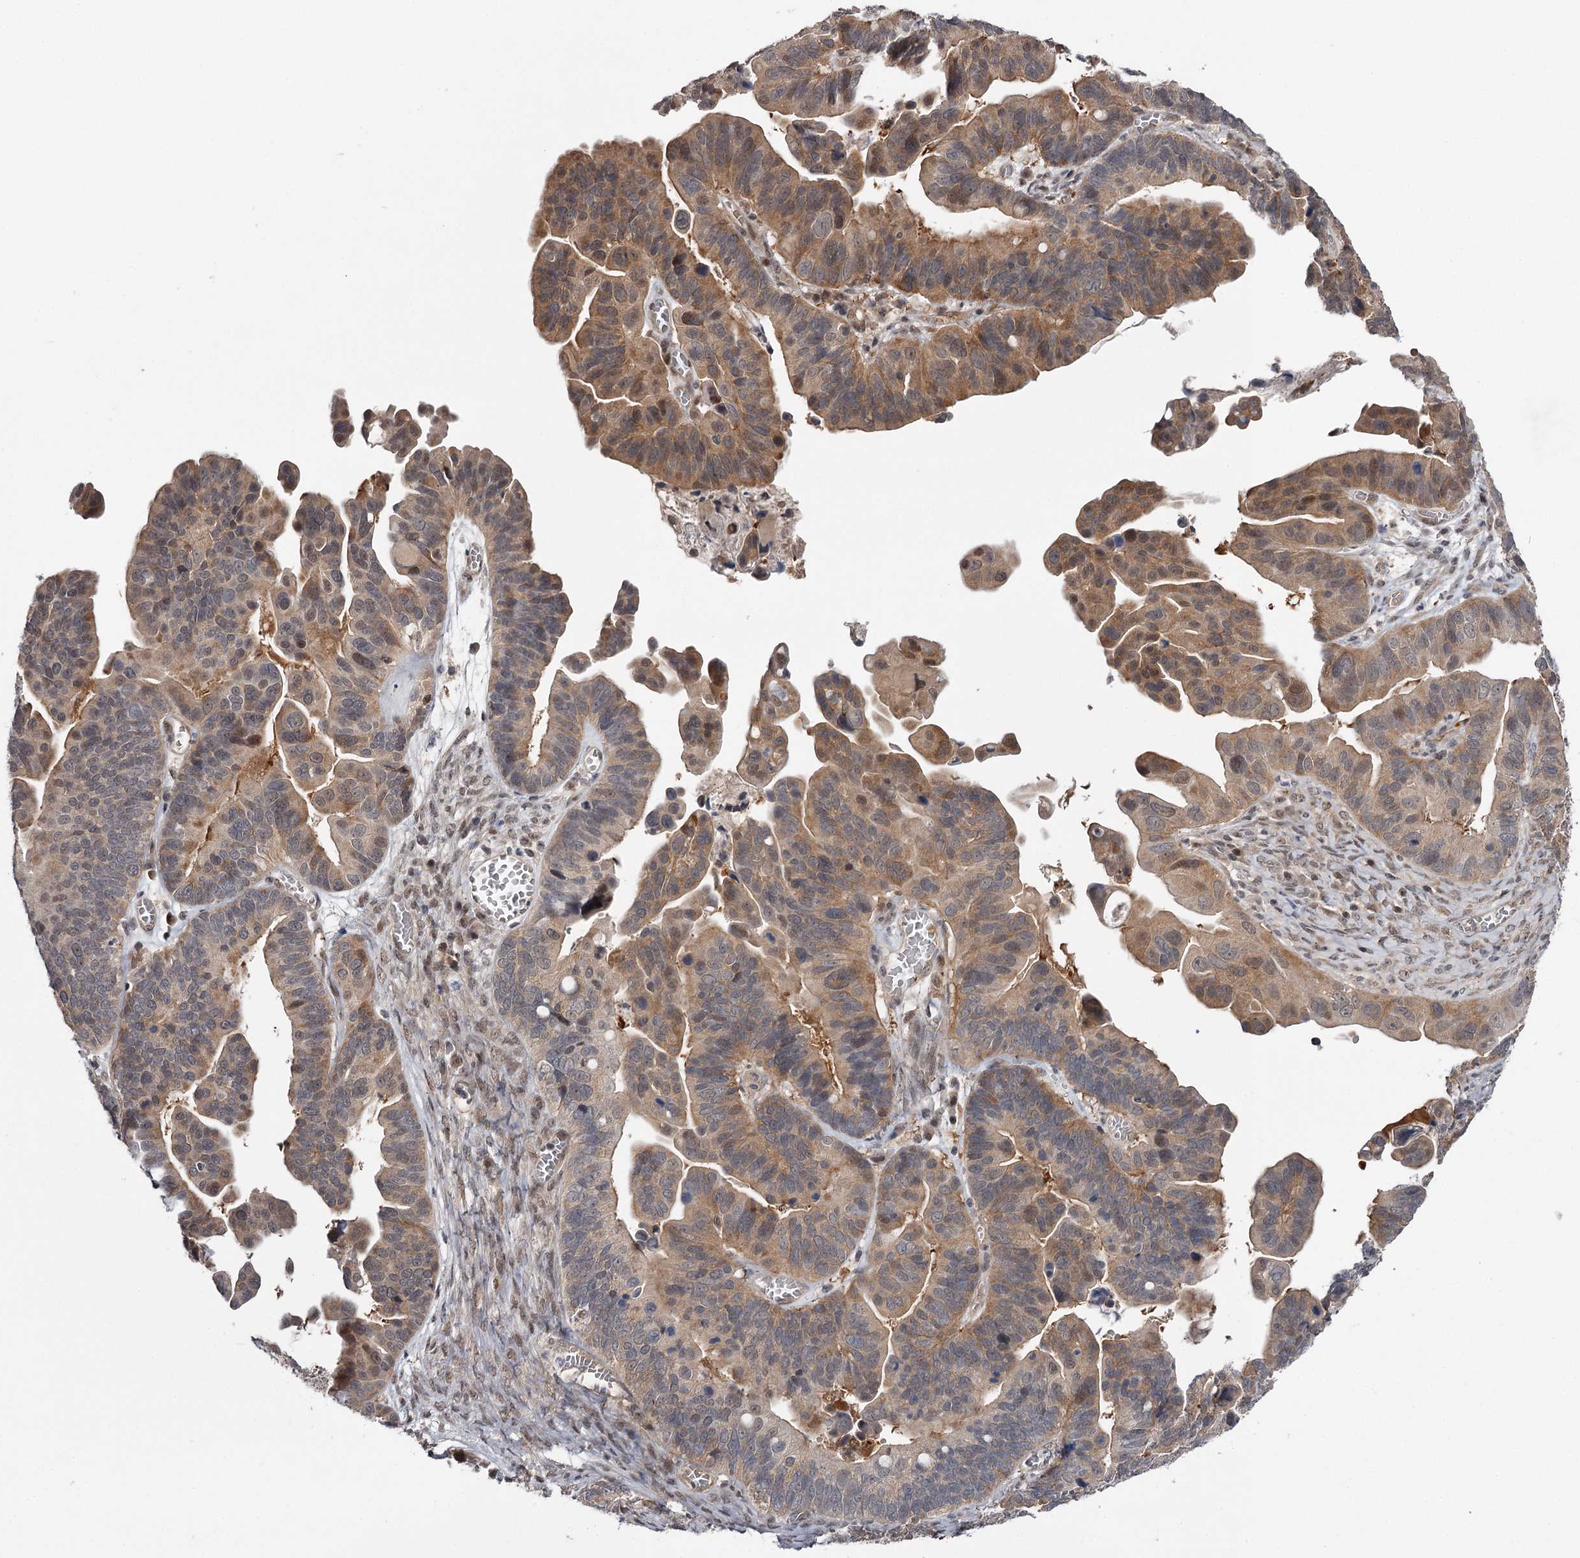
{"staining": {"intensity": "moderate", "quantity": ">75%", "location": "cytoplasmic/membranous,nuclear"}, "tissue": "ovarian cancer", "cell_type": "Tumor cells", "image_type": "cancer", "snomed": [{"axis": "morphology", "description": "Cystadenocarcinoma, serous, NOS"}, {"axis": "topography", "description": "Ovary"}], "caption": "Serous cystadenocarcinoma (ovarian) was stained to show a protein in brown. There is medium levels of moderate cytoplasmic/membranous and nuclear staining in about >75% of tumor cells.", "gene": "GTSF1", "patient": {"sex": "female", "age": 56}}